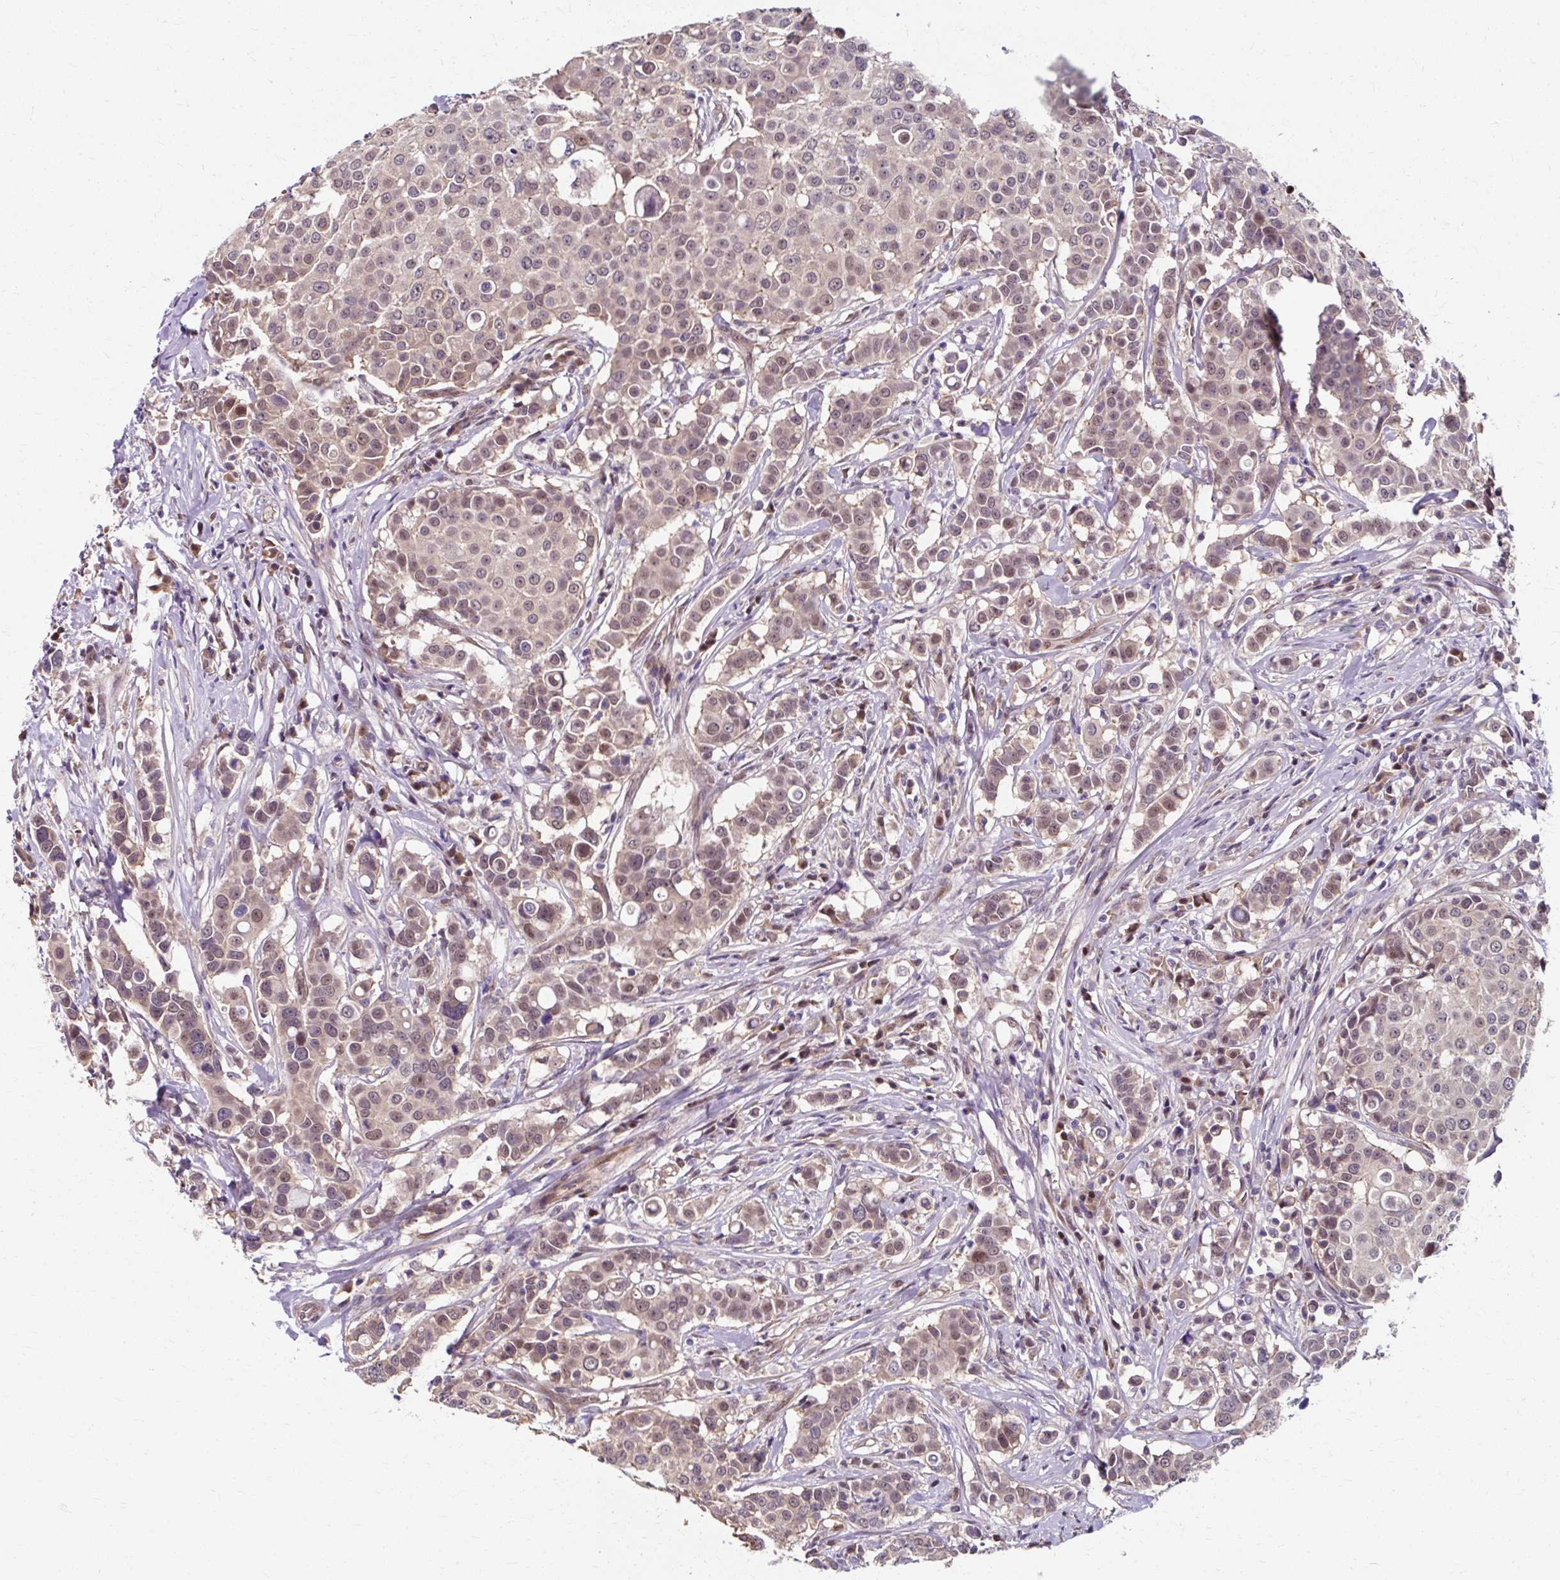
{"staining": {"intensity": "moderate", "quantity": ">75%", "location": "cytoplasmic/membranous,nuclear"}, "tissue": "breast cancer", "cell_type": "Tumor cells", "image_type": "cancer", "snomed": [{"axis": "morphology", "description": "Duct carcinoma"}, {"axis": "topography", "description": "Breast"}], "caption": "IHC staining of breast invasive ductal carcinoma, which demonstrates medium levels of moderate cytoplasmic/membranous and nuclear expression in about >75% of tumor cells indicating moderate cytoplasmic/membranous and nuclear protein positivity. The staining was performed using DAB (3,3'-diaminobenzidine) (brown) for protein detection and nuclei were counterstained in hematoxylin (blue).", "gene": "ZNF555", "patient": {"sex": "female", "age": 27}}